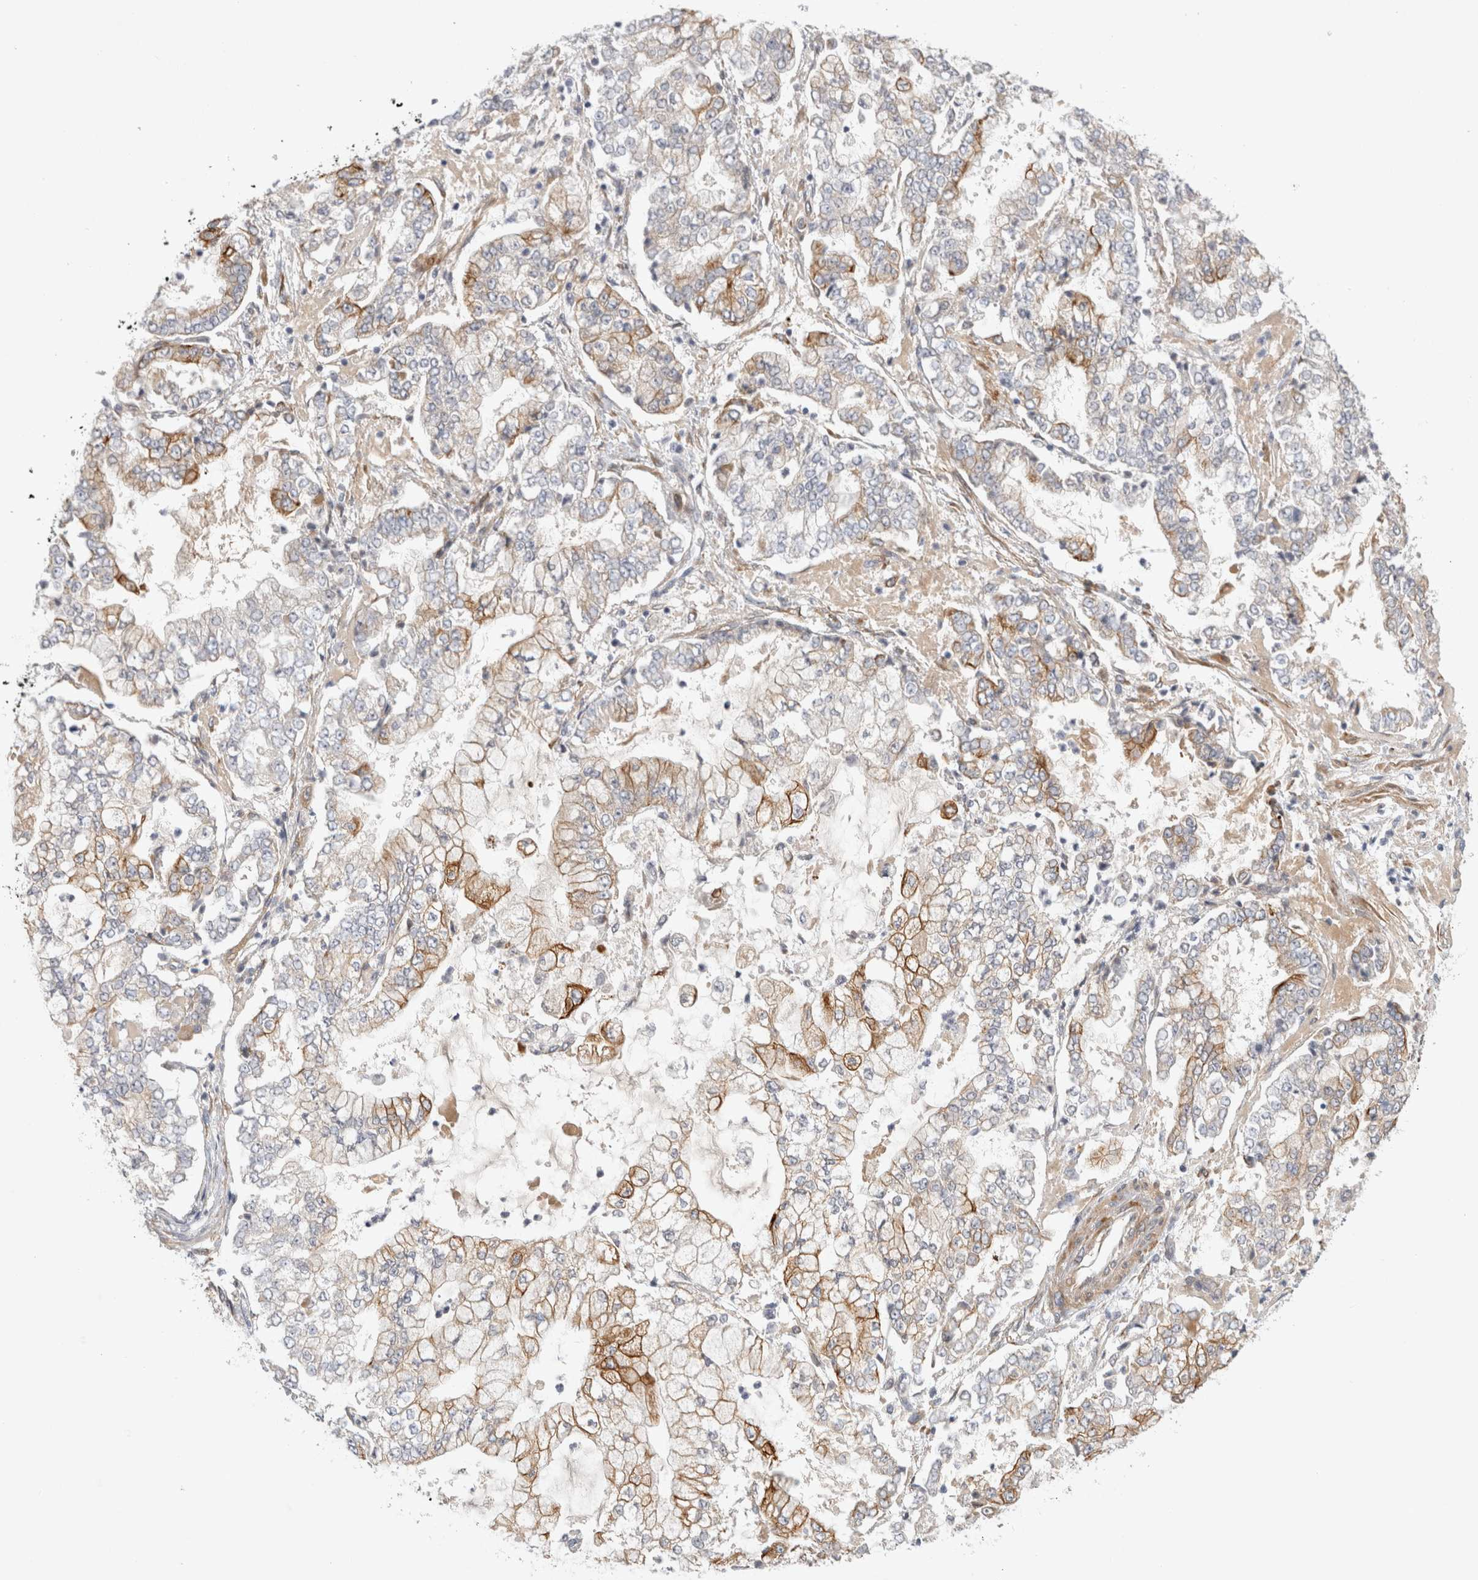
{"staining": {"intensity": "moderate", "quantity": "25%-75%", "location": "cytoplasmic/membranous"}, "tissue": "stomach cancer", "cell_type": "Tumor cells", "image_type": "cancer", "snomed": [{"axis": "morphology", "description": "Adenocarcinoma, NOS"}, {"axis": "topography", "description": "Stomach"}], "caption": "Stomach cancer stained for a protein displays moderate cytoplasmic/membranous positivity in tumor cells.", "gene": "BZW2", "patient": {"sex": "male", "age": 76}}